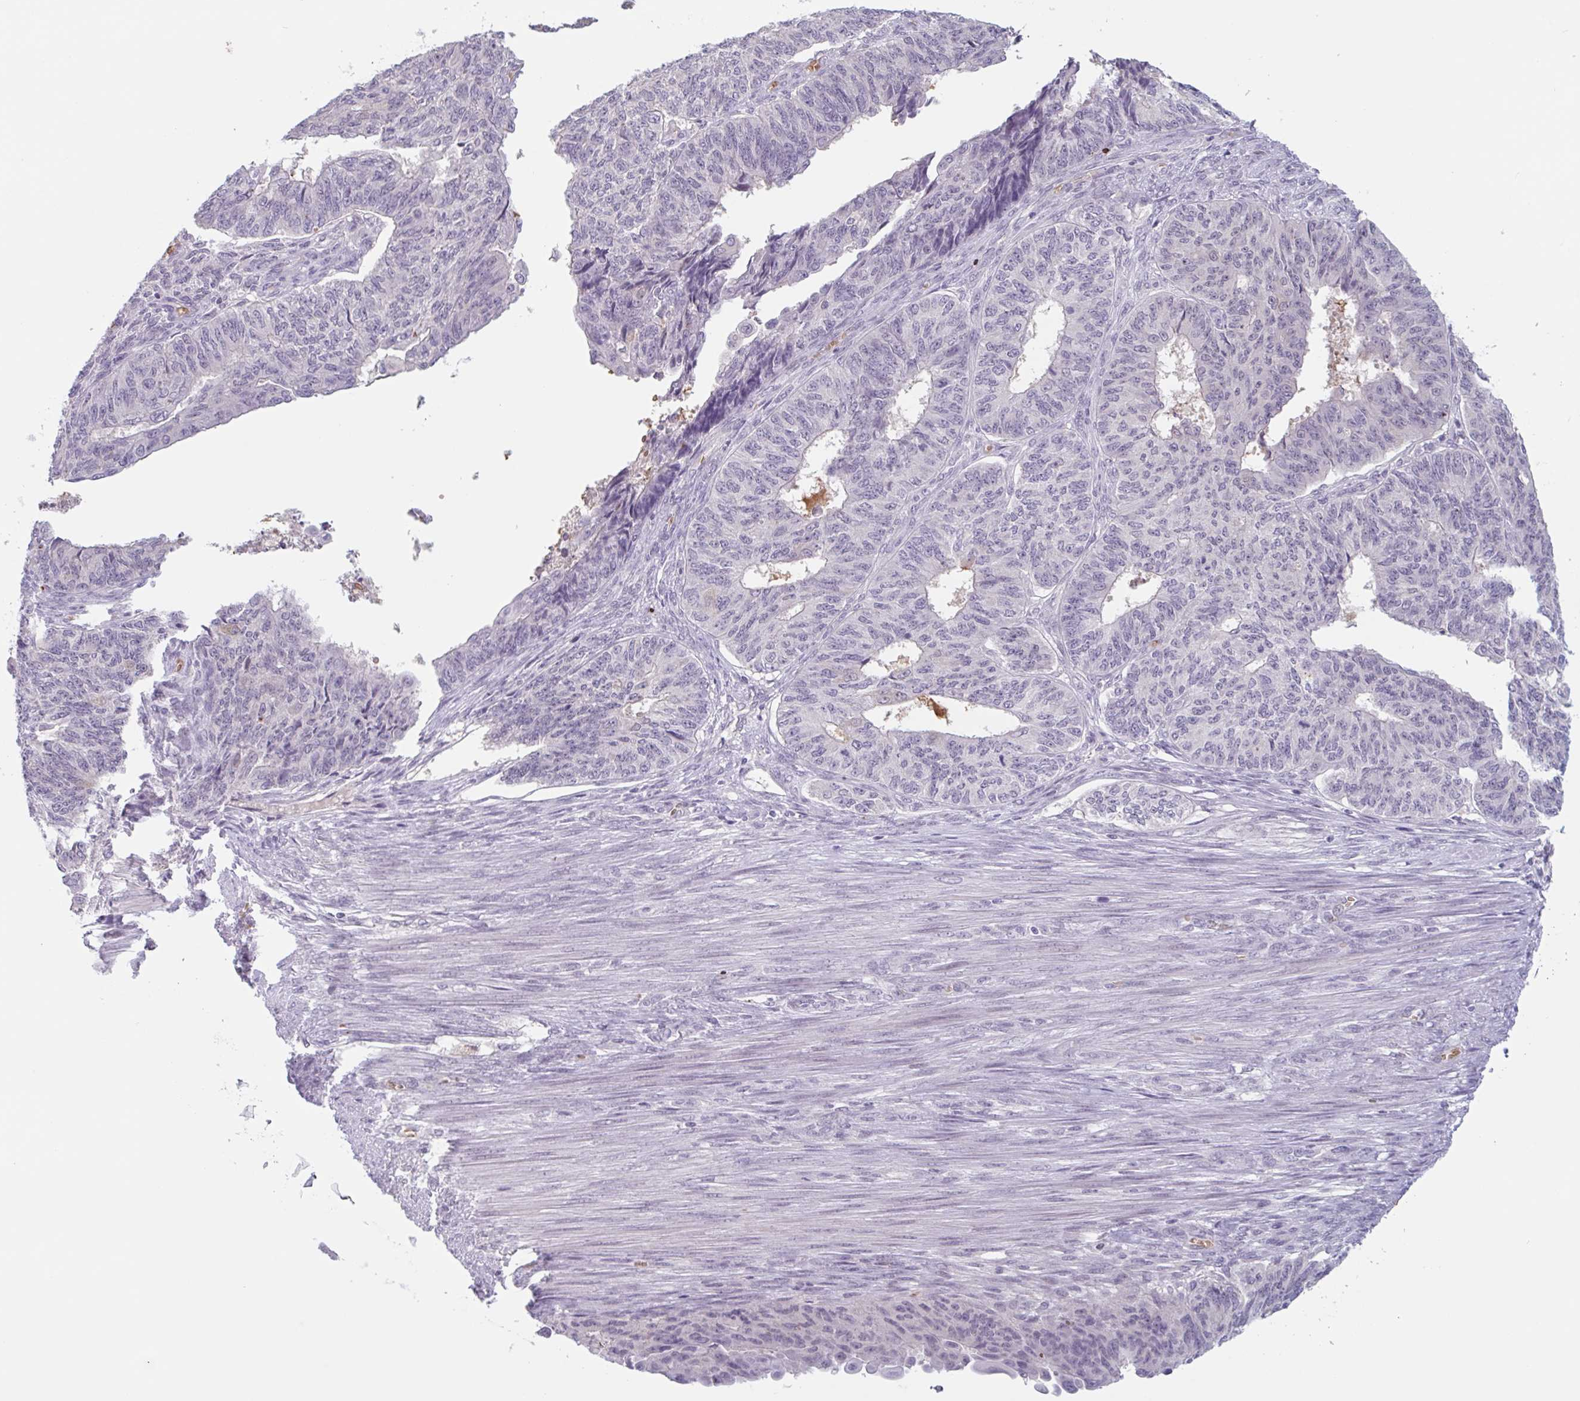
{"staining": {"intensity": "negative", "quantity": "none", "location": "none"}, "tissue": "endometrial cancer", "cell_type": "Tumor cells", "image_type": "cancer", "snomed": [{"axis": "morphology", "description": "Adenocarcinoma, NOS"}, {"axis": "topography", "description": "Endometrium"}], "caption": "Immunohistochemistry (IHC) photomicrograph of endometrial cancer (adenocarcinoma) stained for a protein (brown), which reveals no staining in tumor cells. (Immunohistochemistry (IHC), brightfield microscopy, high magnification).", "gene": "RHAG", "patient": {"sex": "female", "age": 32}}